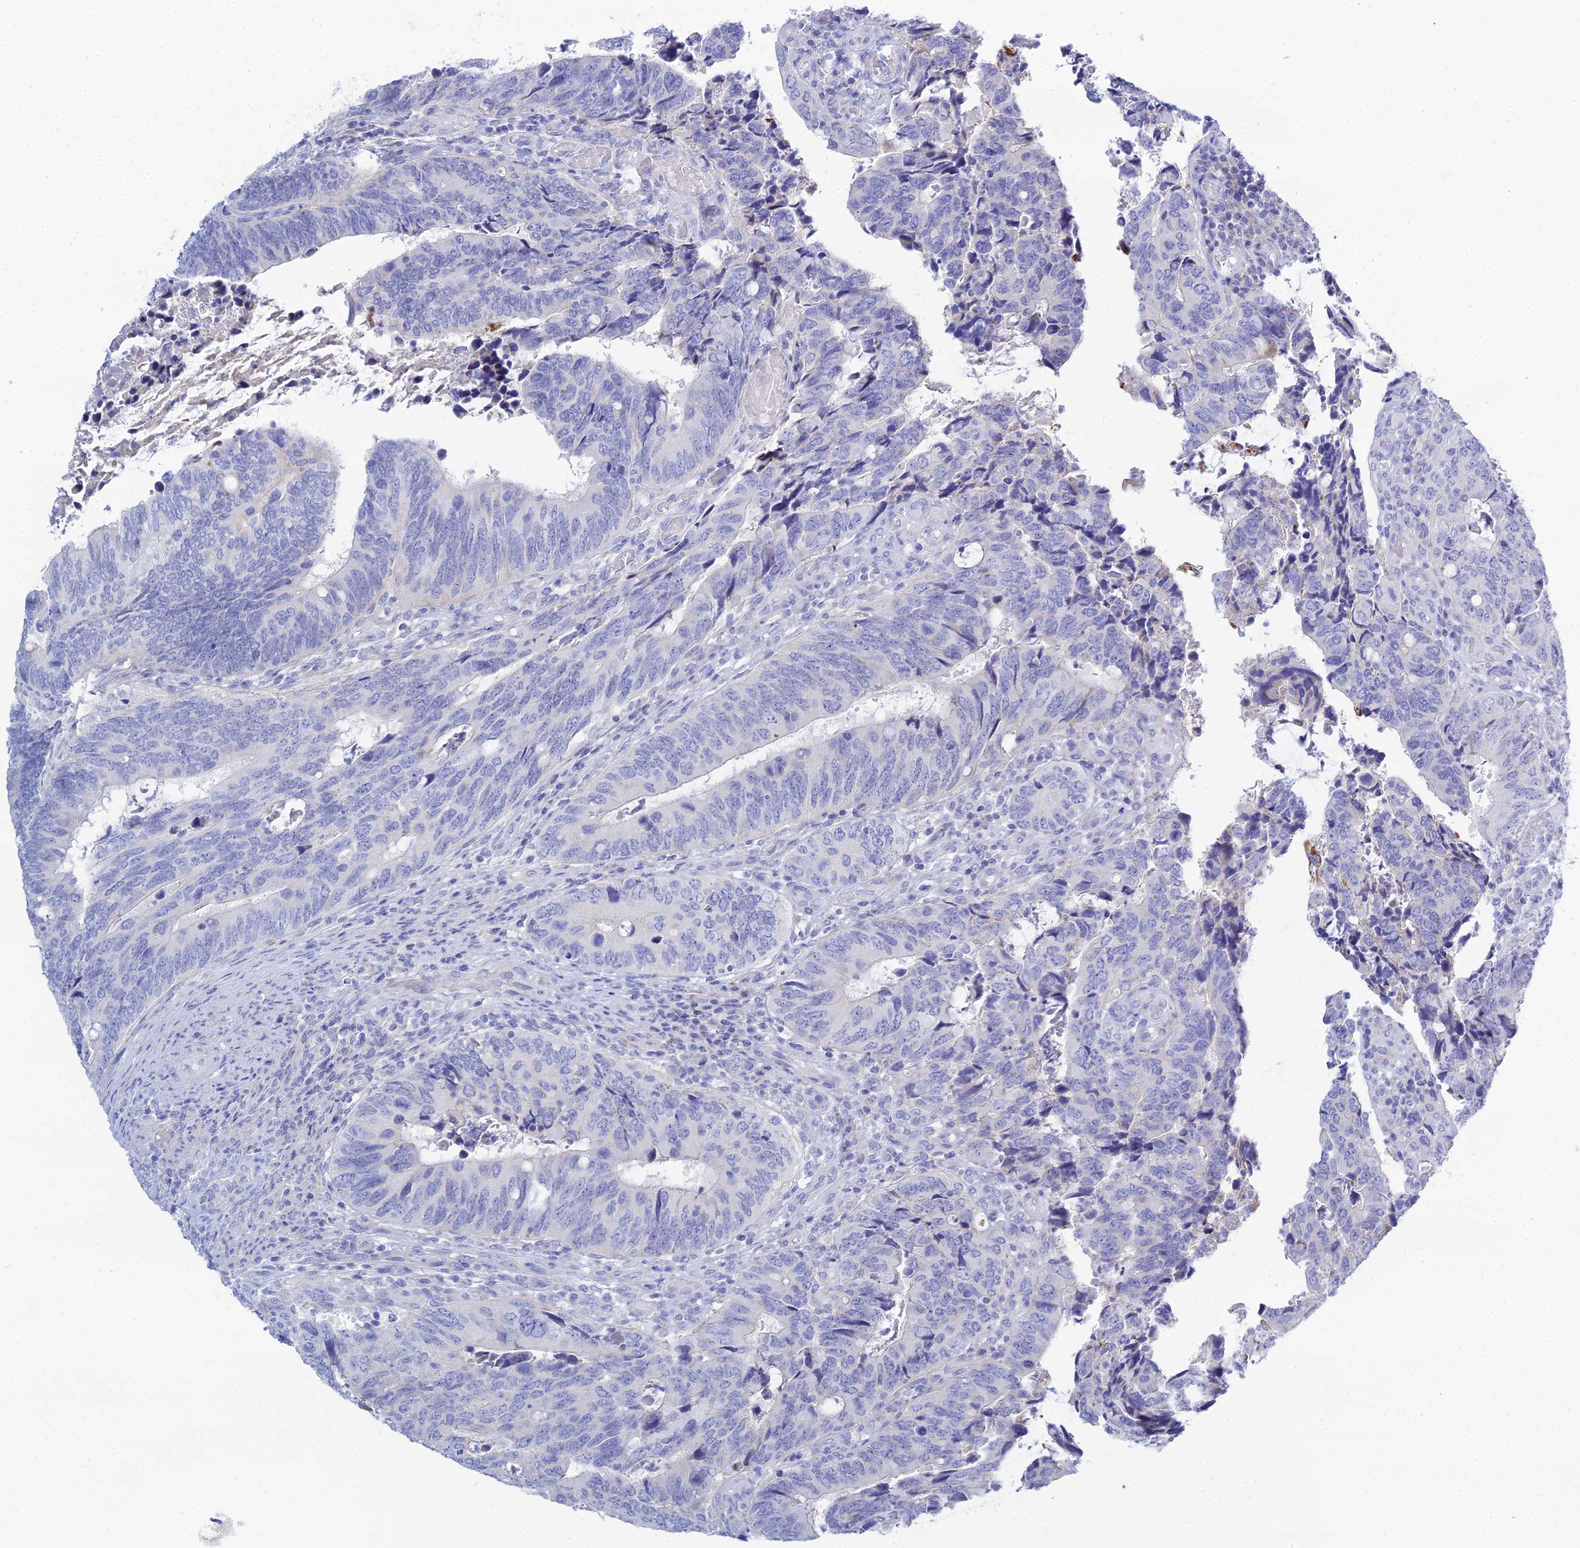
{"staining": {"intensity": "negative", "quantity": "none", "location": "none"}, "tissue": "colorectal cancer", "cell_type": "Tumor cells", "image_type": "cancer", "snomed": [{"axis": "morphology", "description": "Adenocarcinoma, NOS"}, {"axis": "topography", "description": "Colon"}], "caption": "A micrograph of colorectal cancer (adenocarcinoma) stained for a protein demonstrates no brown staining in tumor cells.", "gene": "DHX34", "patient": {"sex": "male", "age": 87}}